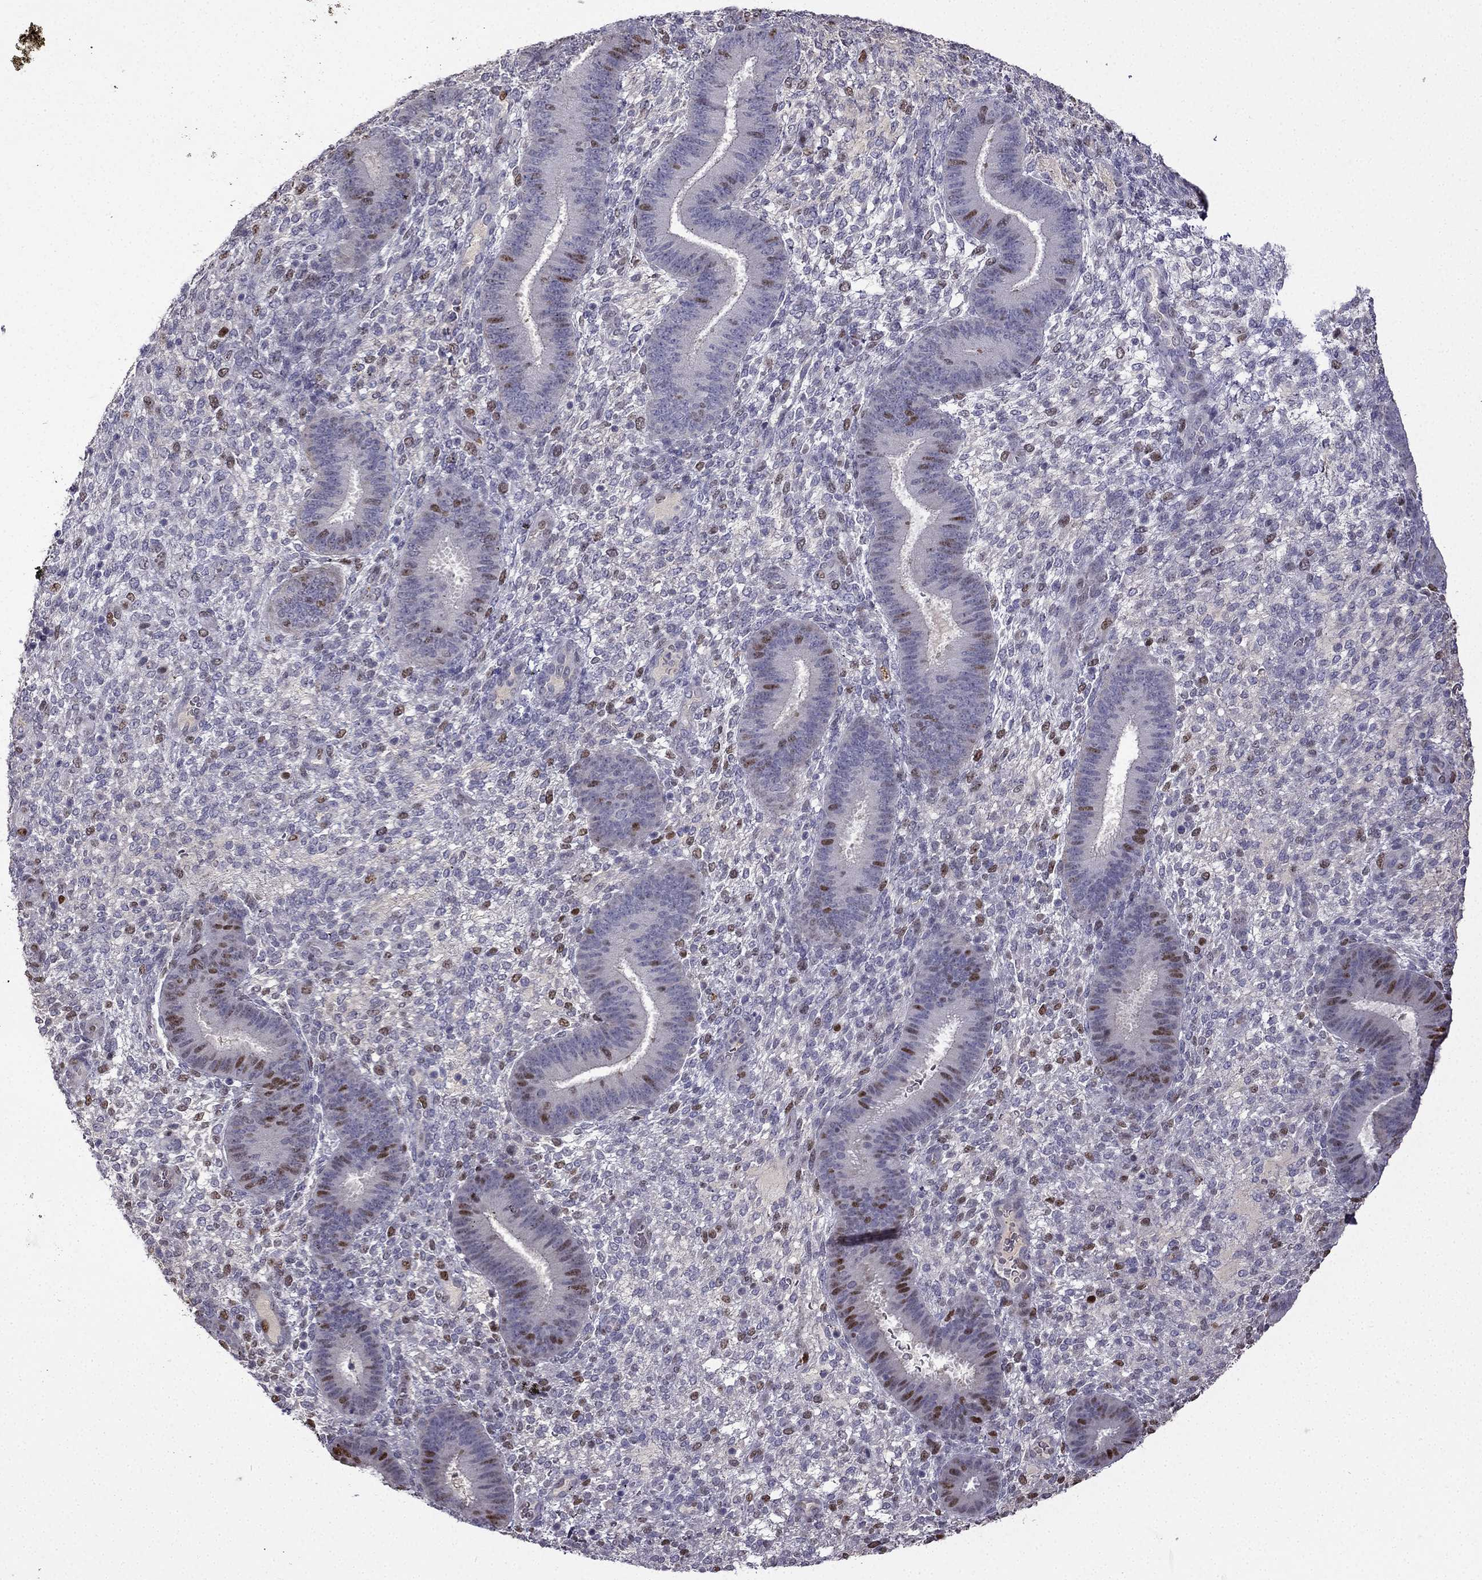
{"staining": {"intensity": "moderate", "quantity": "<25%", "location": "nuclear"}, "tissue": "endometrium", "cell_type": "Cells in endometrial stroma", "image_type": "normal", "snomed": [{"axis": "morphology", "description": "Normal tissue, NOS"}, {"axis": "topography", "description": "Endometrium"}], "caption": "Immunohistochemical staining of benign human endometrium shows <25% levels of moderate nuclear protein positivity in about <25% of cells in endometrial stroma.", "gene": "UHRF1", "patient": {"sex": "female", "age": 39}}